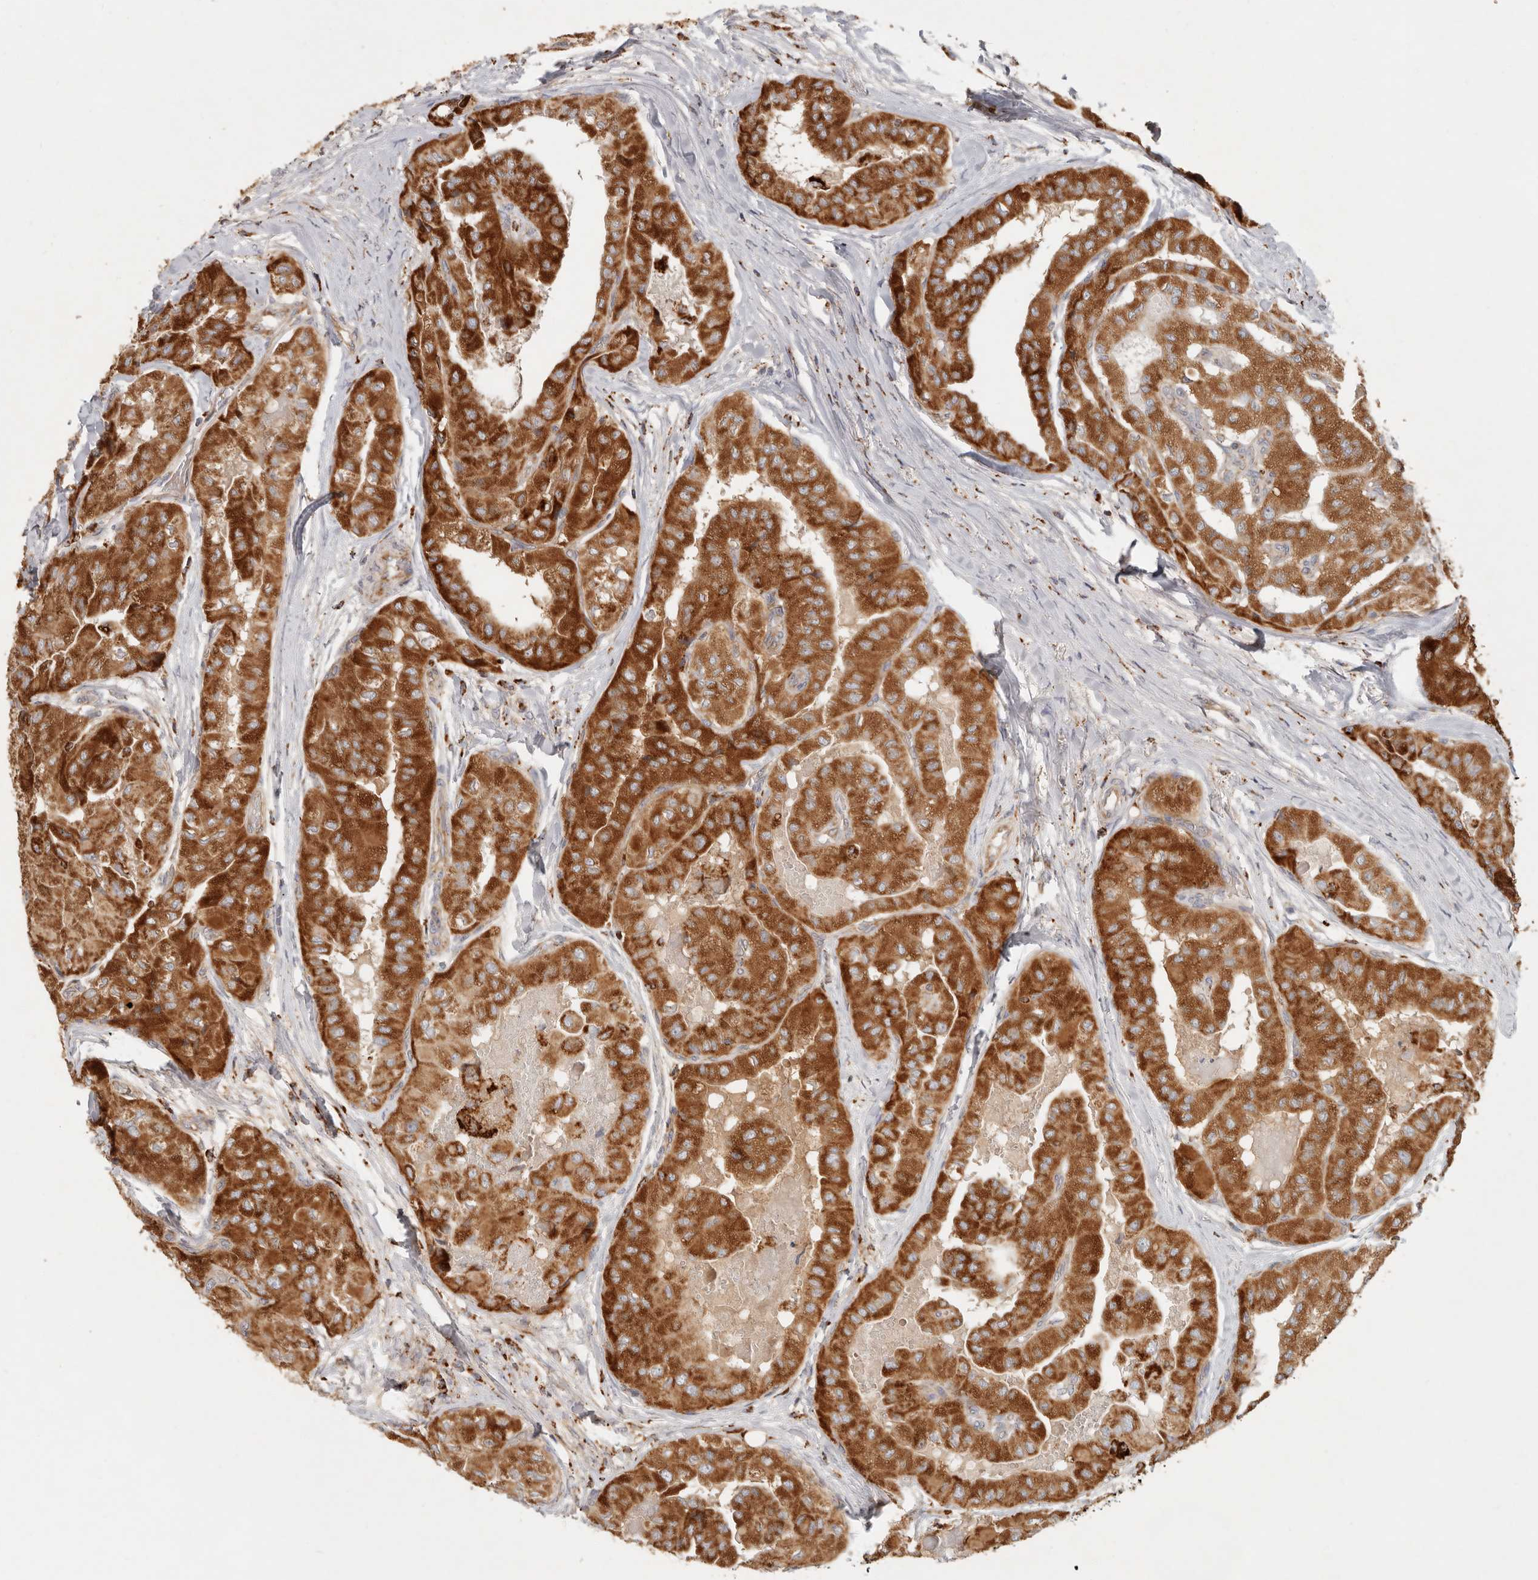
{"staining": {"intensity": "strong", "quantity": ">75%", "location": "cytoplasmic/membranous"}, "tissue": "thyroid cancer", "cell_type": "Tumor cells", "image_type": "cancer", "snomed": [{"axis": "morphology", "description": "Papillary adenocarcinoma, NOS"}, {"axis": "topography", "description": "Thyroid gland"}], "caption": "Thyroid papillary adenocarcinoma tissue demonstrates strong cytoplasmic/membranous staining in approximately >75% of tumor cells, visualized by immunohistochemistry.", "gene": "ARHGEF10L", "patient": {"sex": "female", "age": 59}}